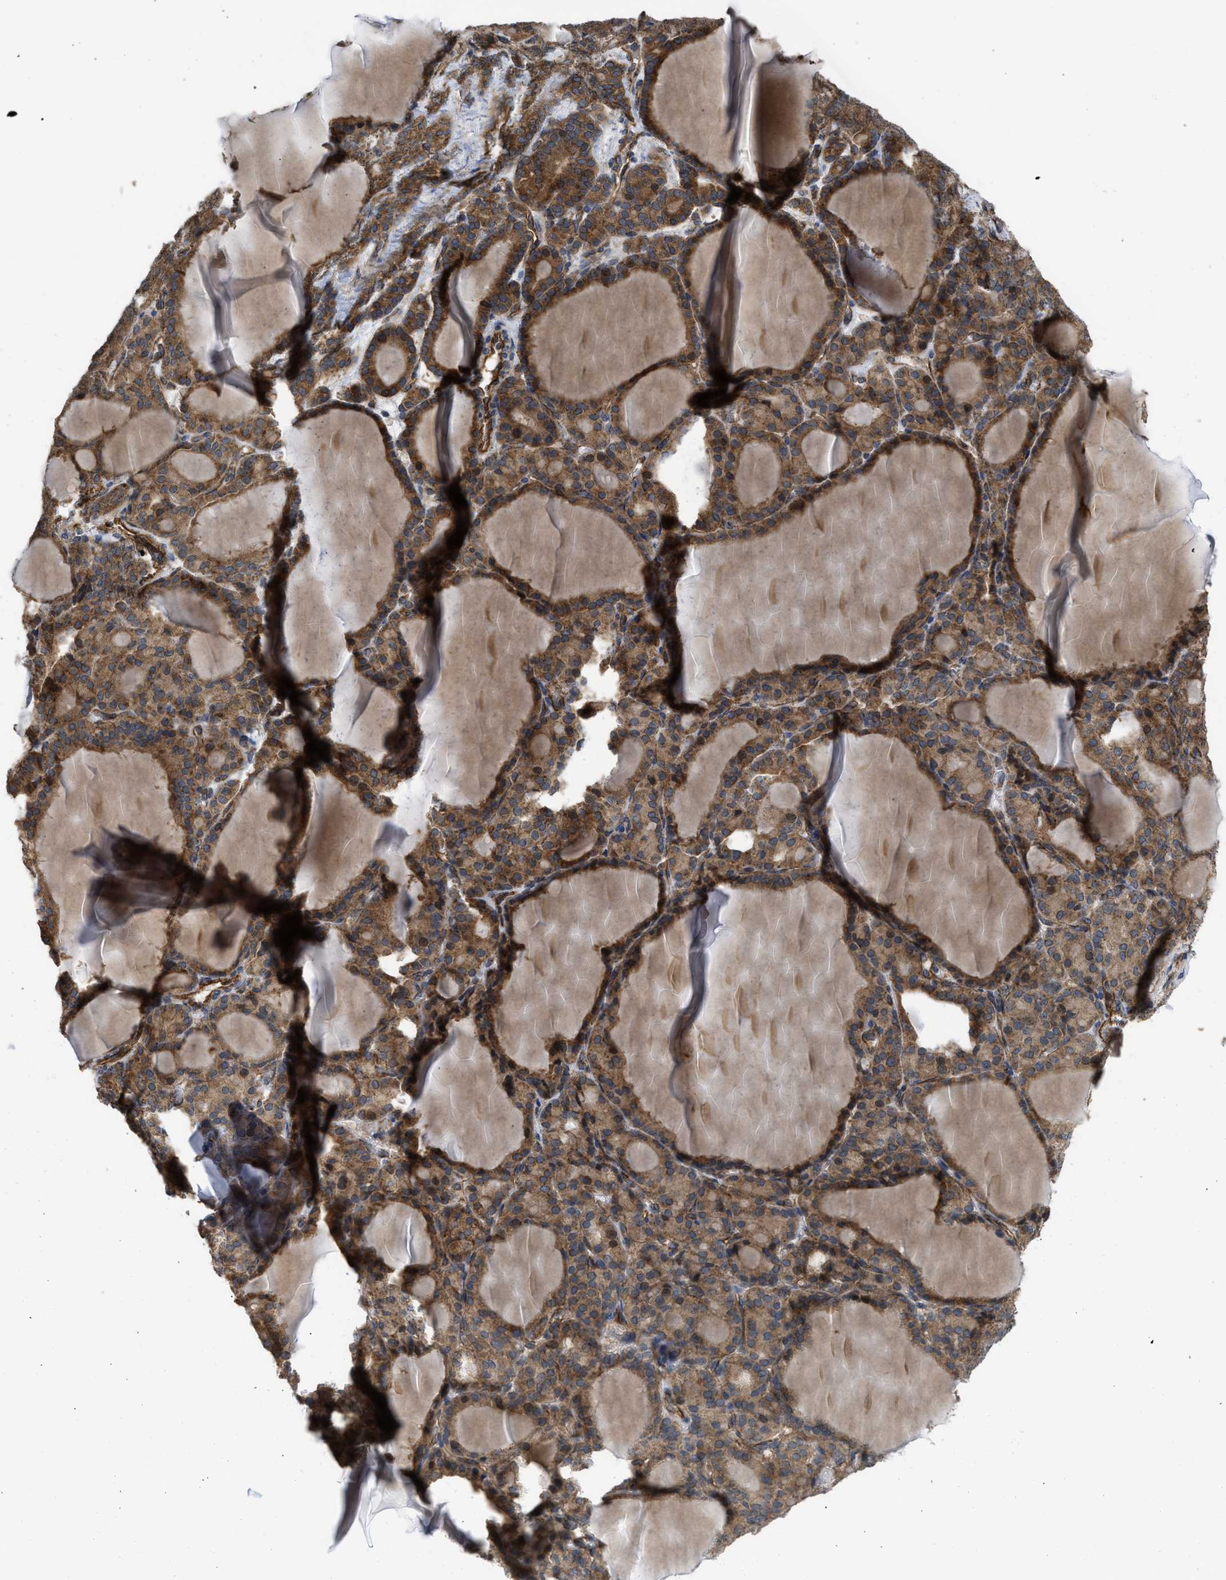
{"staining": {"intensity": "moderate", "quantity": ">75%", "location": "cytoplasmic/membranous"}, "tissue": "thyroid gland", "cell_type": "Glandular cells", "image_type": "normal", "snomed": [{"axis": "morphology", "description": "Normal tissue, NOS"}, {"axis": "topography", "description": "Thyroid gland"}], "caption": "Protein staining exhibits moderate cytoplasmic/membranous staining in approximately >75% of glandular cells in normal thyroid gland.", "gene": "GPATCH2L", "patient": {"sex": "female", "age": 28}}